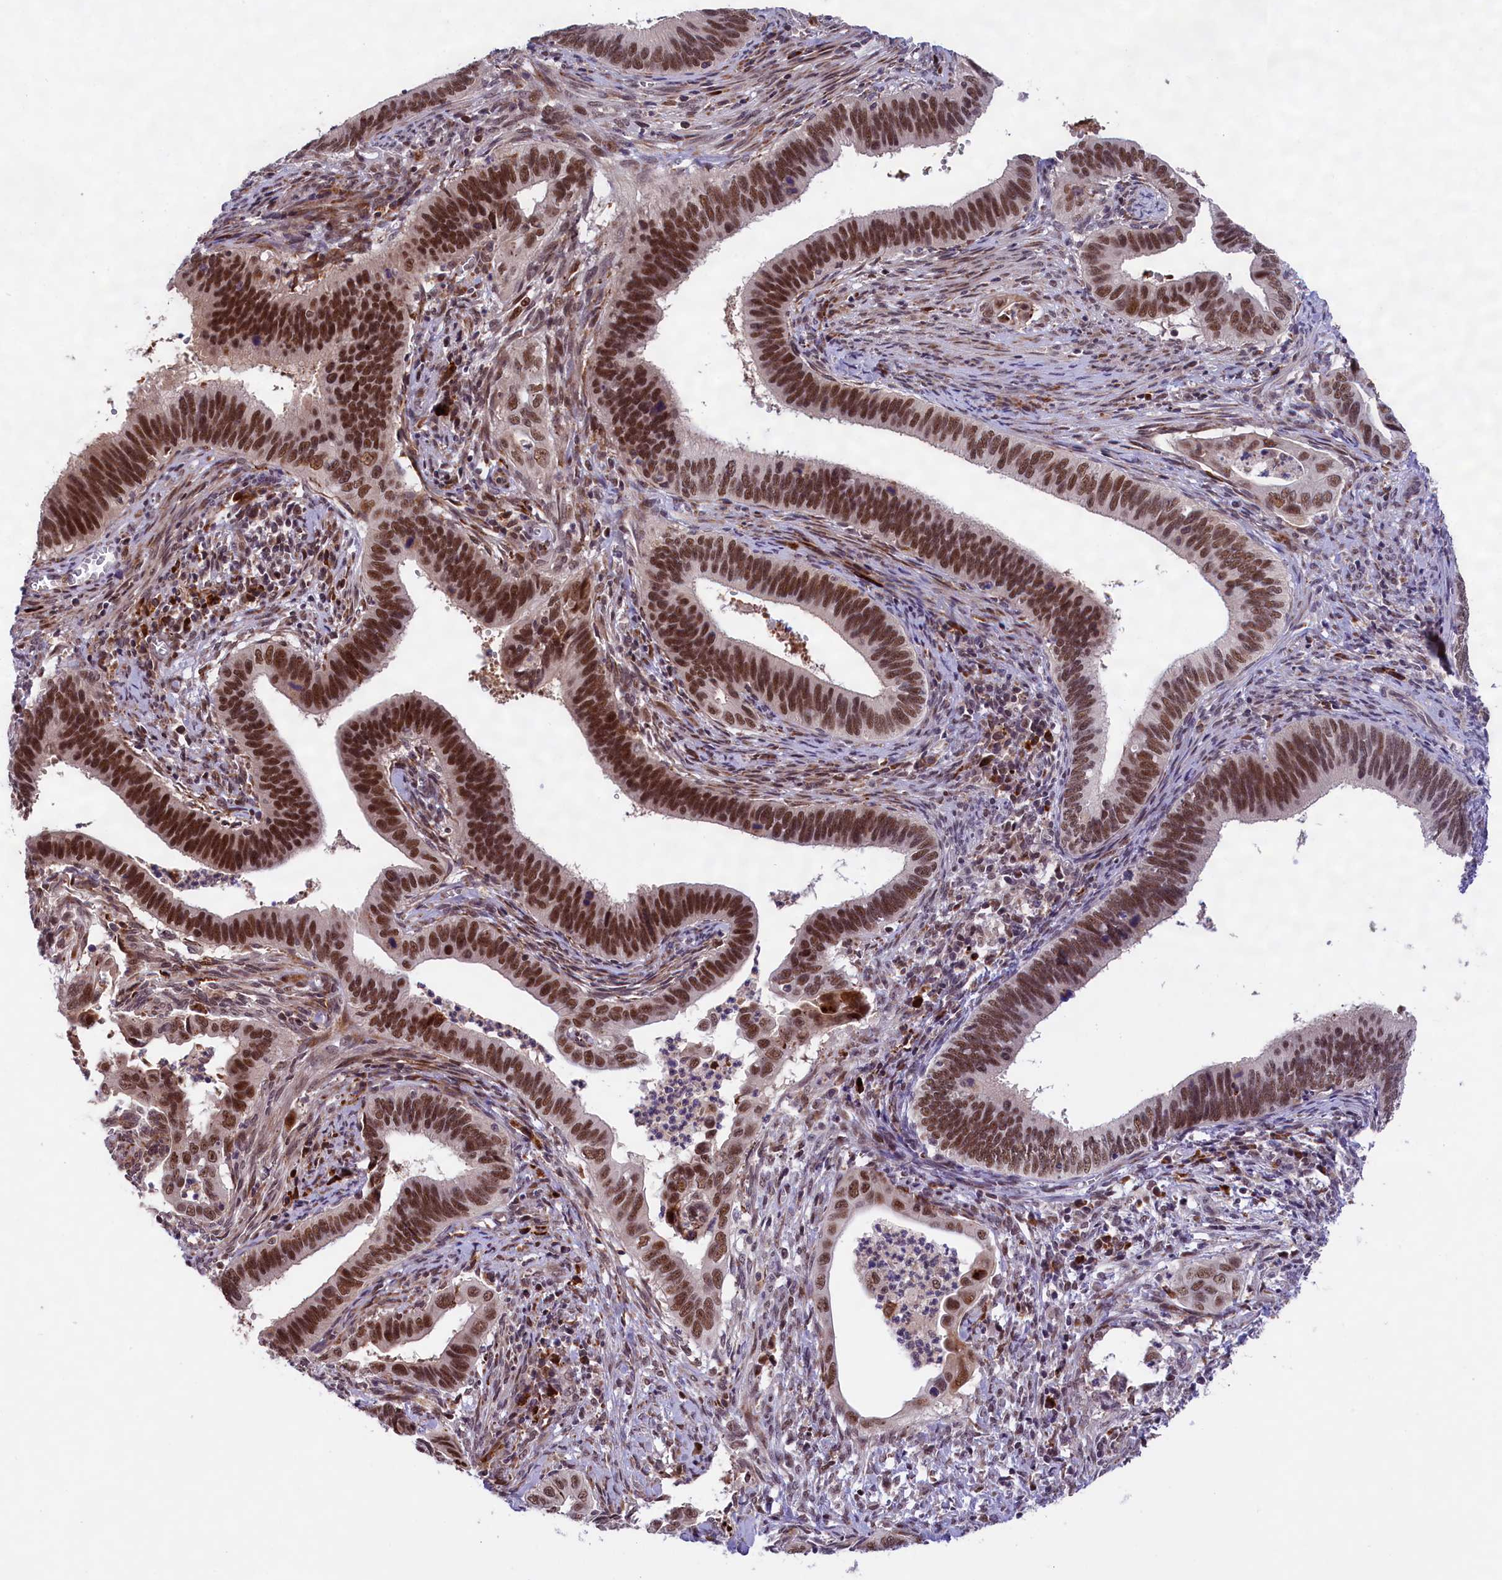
{"staining": {"intensity": "strong", "quantity": ">75%", "location": "nuclear"}, "tissue": "cervical cancer", "cell_type": "Tumor cells", "image_type": "cancer", "snomed": [{"axis": "morphology", "description": "Adenocarcinoma, NOS"}, {"axis": "topography", "description": "Cervix"}], "caption": "DAB (3,3'-diaminobenzidine) immunohistochemical staining of cervical cancer exhibits strong nuclear protein staining in approximately >75% of tumor cells. The staining is performed using DAB brown chromogen to label protein expression. The nuclei are counter-stained blue using hematoxylin.", "gene": "FBXO45", "patient": {"sex": "female", "age": 42}}